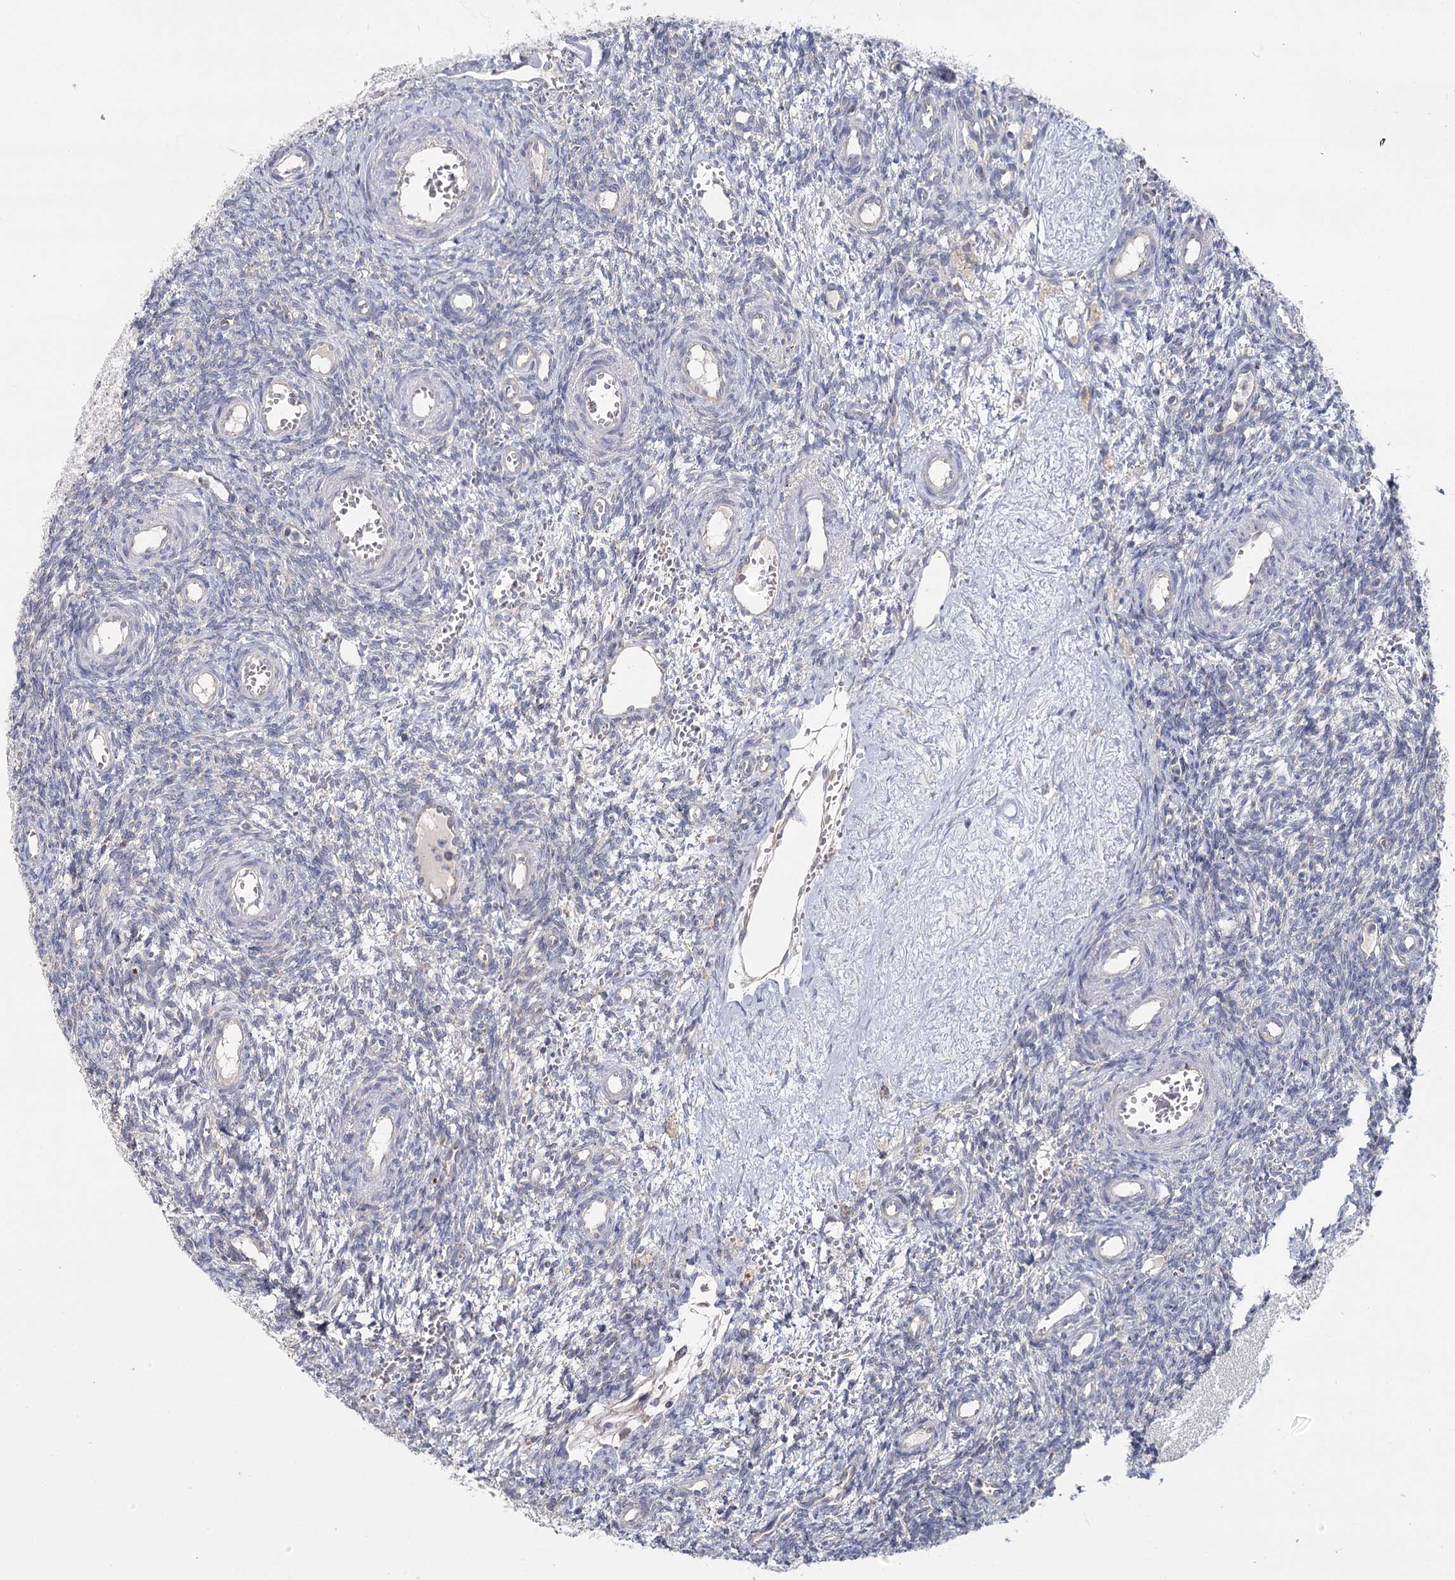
{"staining": {"intensity": "negative", "quantity": "none", "location": "none"}, "tissue": "ovary", "cell_type": "Ovarian stroma cells", "image_type": "normal", "snomed": [{"axis": "morphology", "description": "Normal tissue, NOS"}, {"axis": "topography", "description": "Ovary"}], "caption": "The photomicrograph exhibits no significant expression in ovarian stroma cells of ovary.", "gene": "ACOX2", "patient": {"sex": "female", "age": 39}}